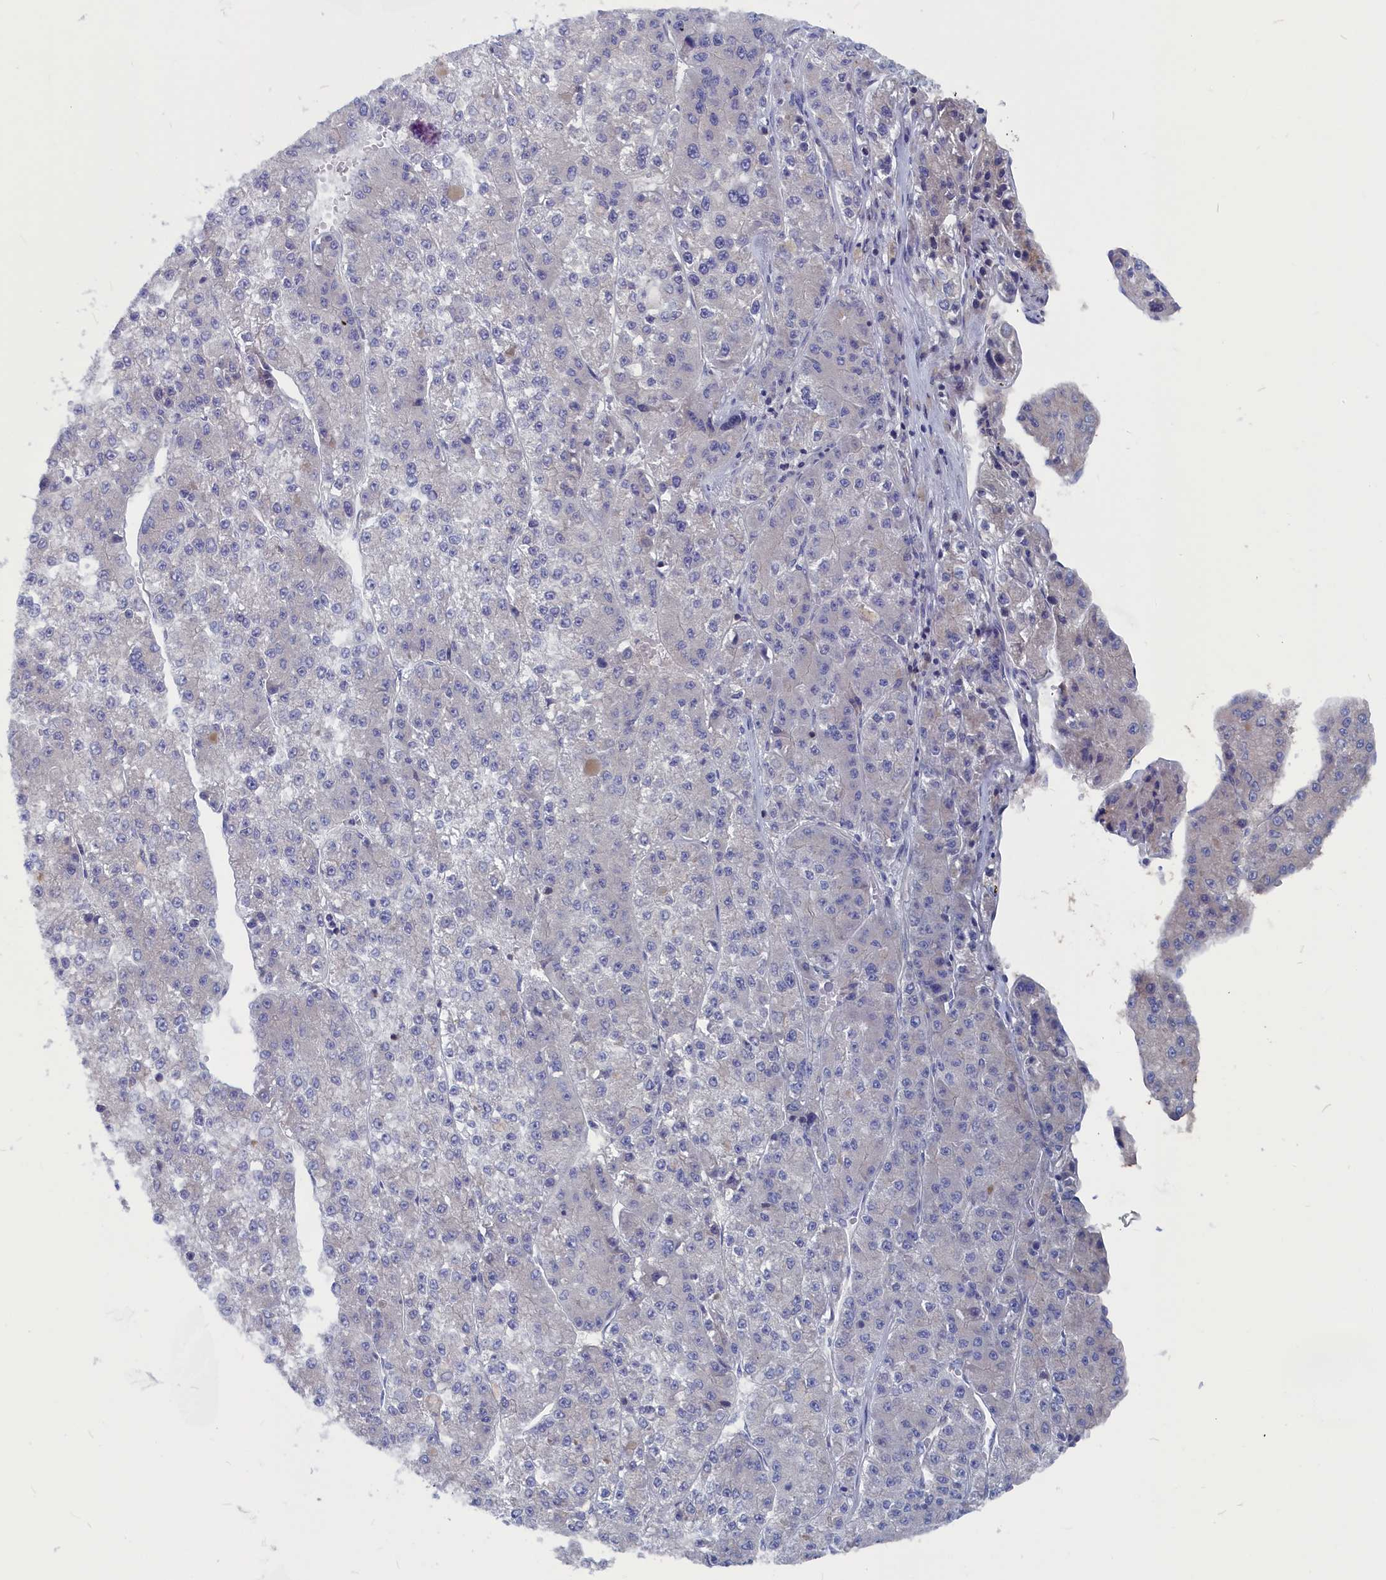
{"staining": {"intensity": "negative", "quantity": "none", "location": "none"}, "tissue": "liver cancer", "cell_type": "Tumor cells", "image_type": "cancer", "snomed": [{"axis": "morphology", "description": "Carcinoma, Hepatocellular, NOS"}, {"axis": "topography", "description": "Liver"}], "caption": "The image exhibits no staining of tumor cells in liver cancer.", "gene": "CEND1", "patient": {"sex": "female", "age": 73}}